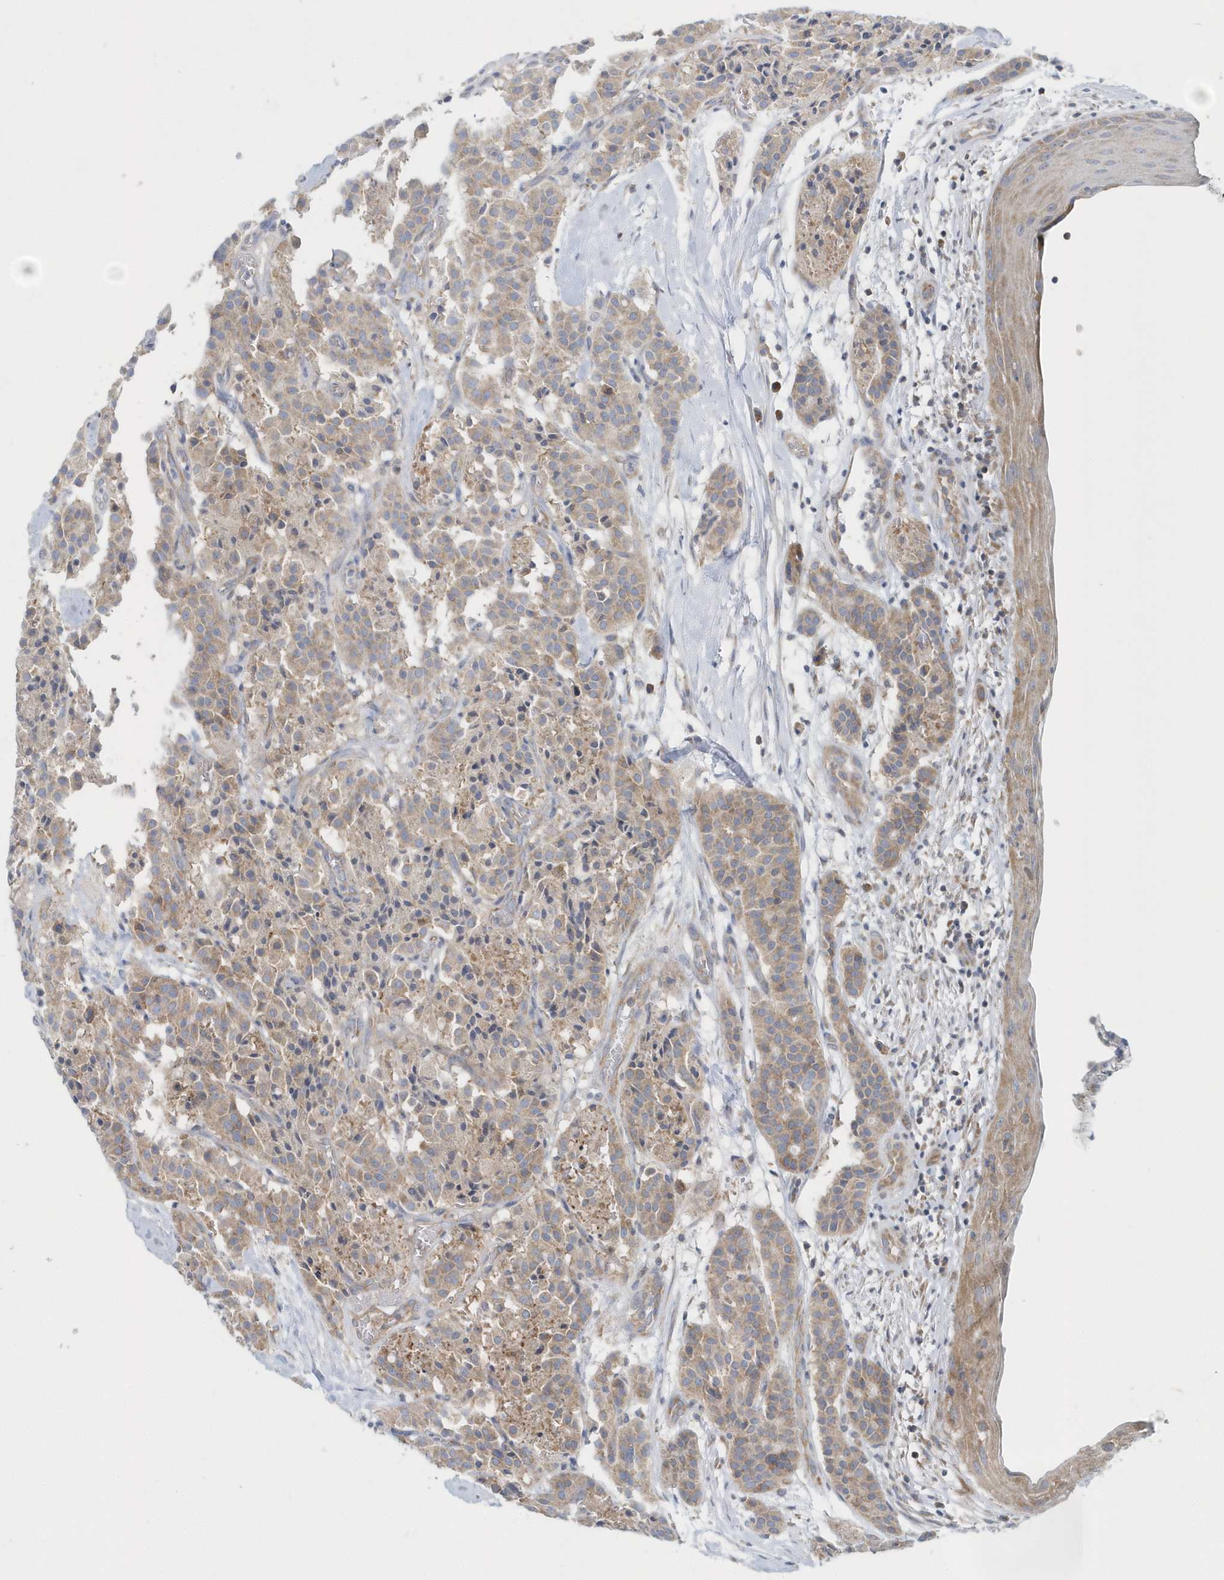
{"staining": {"intensity": "weak", "quantity": ">75%", "location": "cytoplasmic/membranous"}, "tissue": "carcinoid", "cell_type": "Tumor cells", "image_type": "cancer", "snomed": [{"axis": "morphology", "description": "Carcinoid, malignant, NOS"}, {"axis": "topography", "description": "Lung"}], "caption": "A low amount of weak cytoplasmic/membranous staining is present in about >75% of tumor cells in carcinoid tissue.", "gene": "EIF3C", "patient": {"sex": "male", "age": 30}}